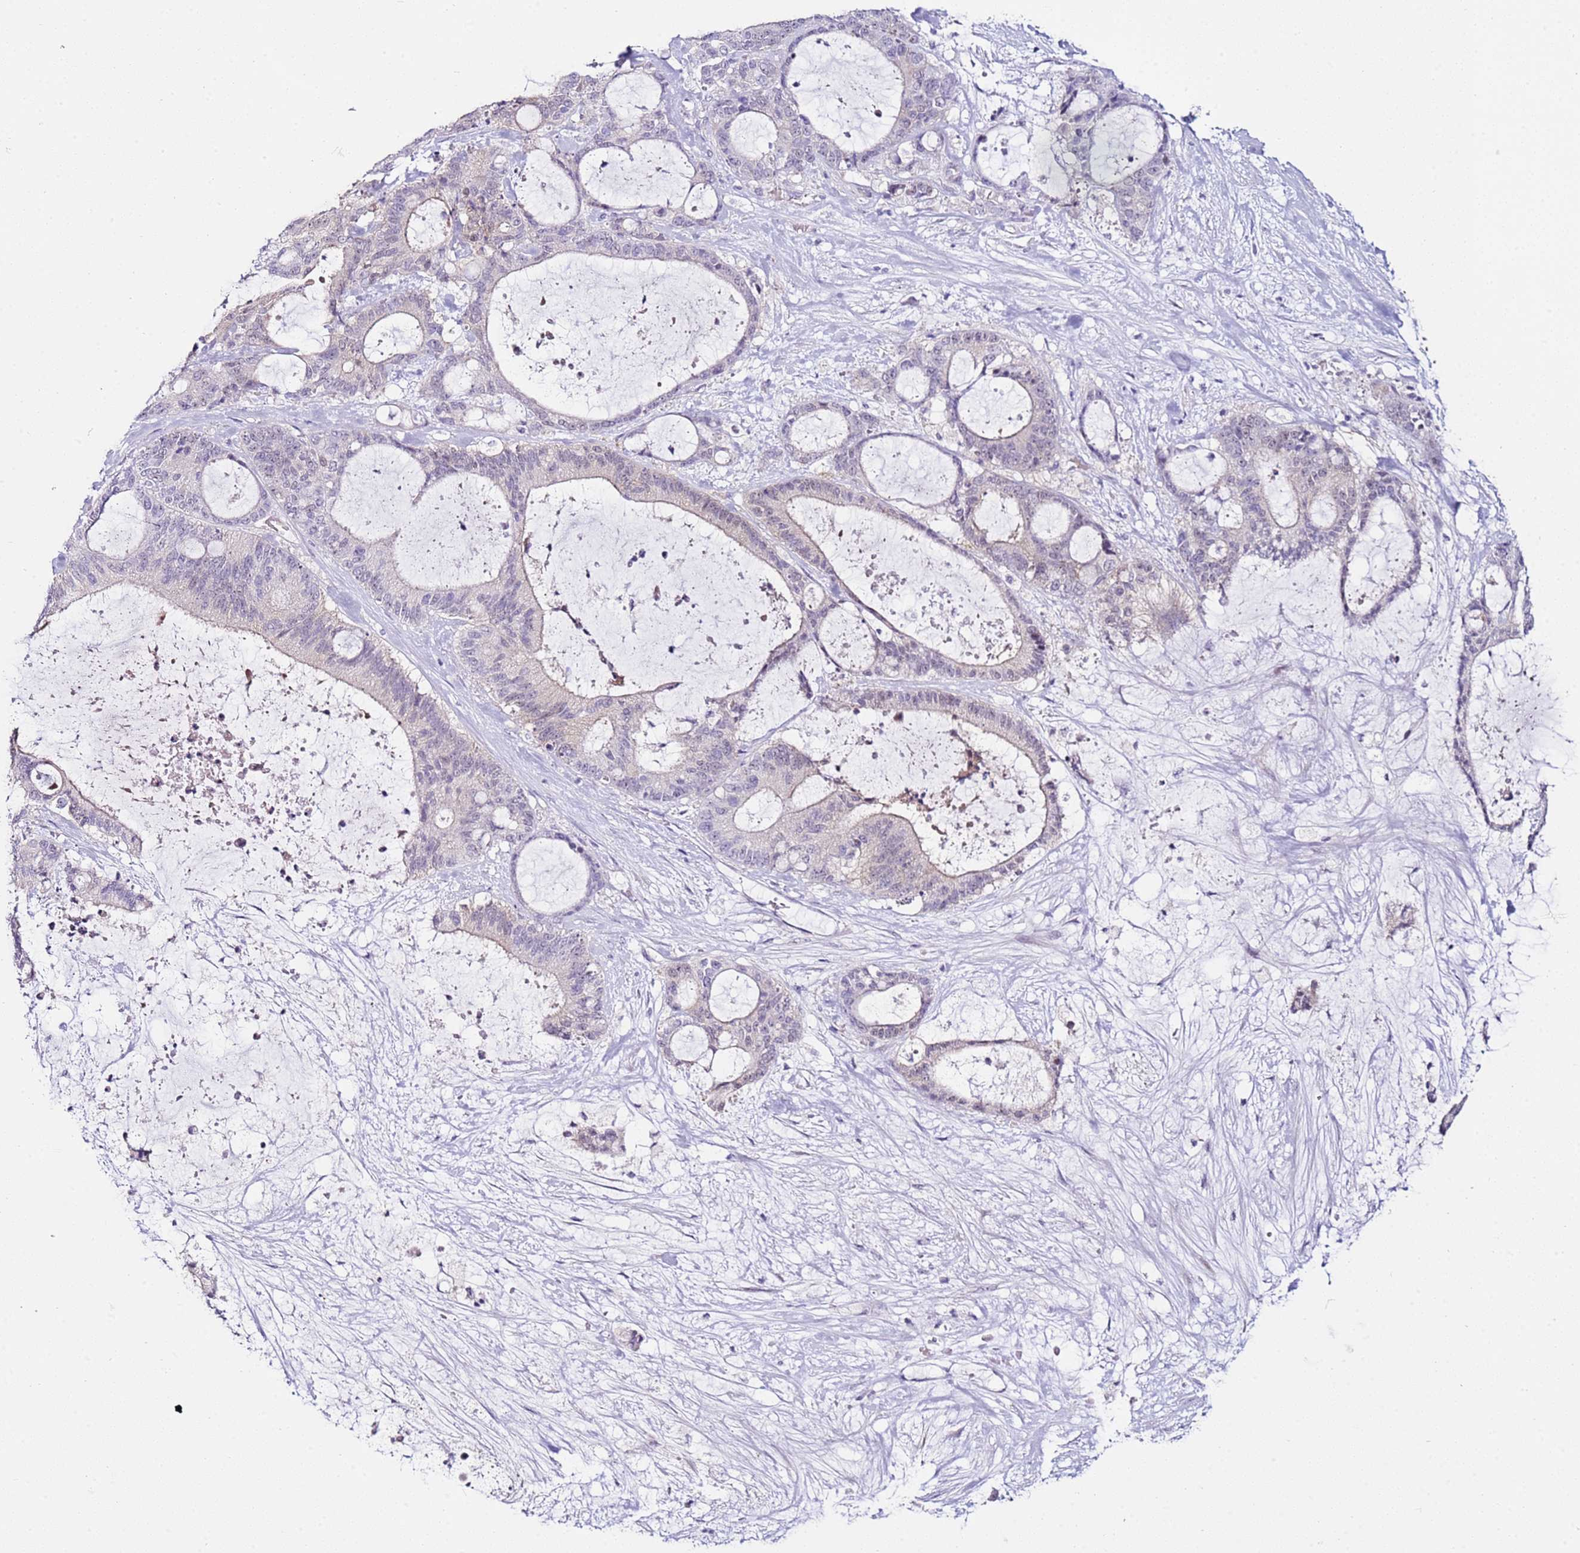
{"staining": {"intensity": "weak", "quantity": "<25%", "location": "nuclear"}, "tissue": "liver cancer", "cell_type": "Tumor cells", "image_type": "cancer", "snomed": [{"axis": "morphology", "description": "Normal tissue, NOS"}, {"axis": "morphology", "description": "Cholangiocarcinoma"}, {"axis": "topography", "description": "Liver"}, {"axis": "topography", "description": "Peripheral nerve tissue"}], "caption": "Immunohistochemistry of liver cholangiocarcinoma shows no positivity in tumor cells.", "gene": "HGD", "patient": {"sex": "female", "age": 73}}